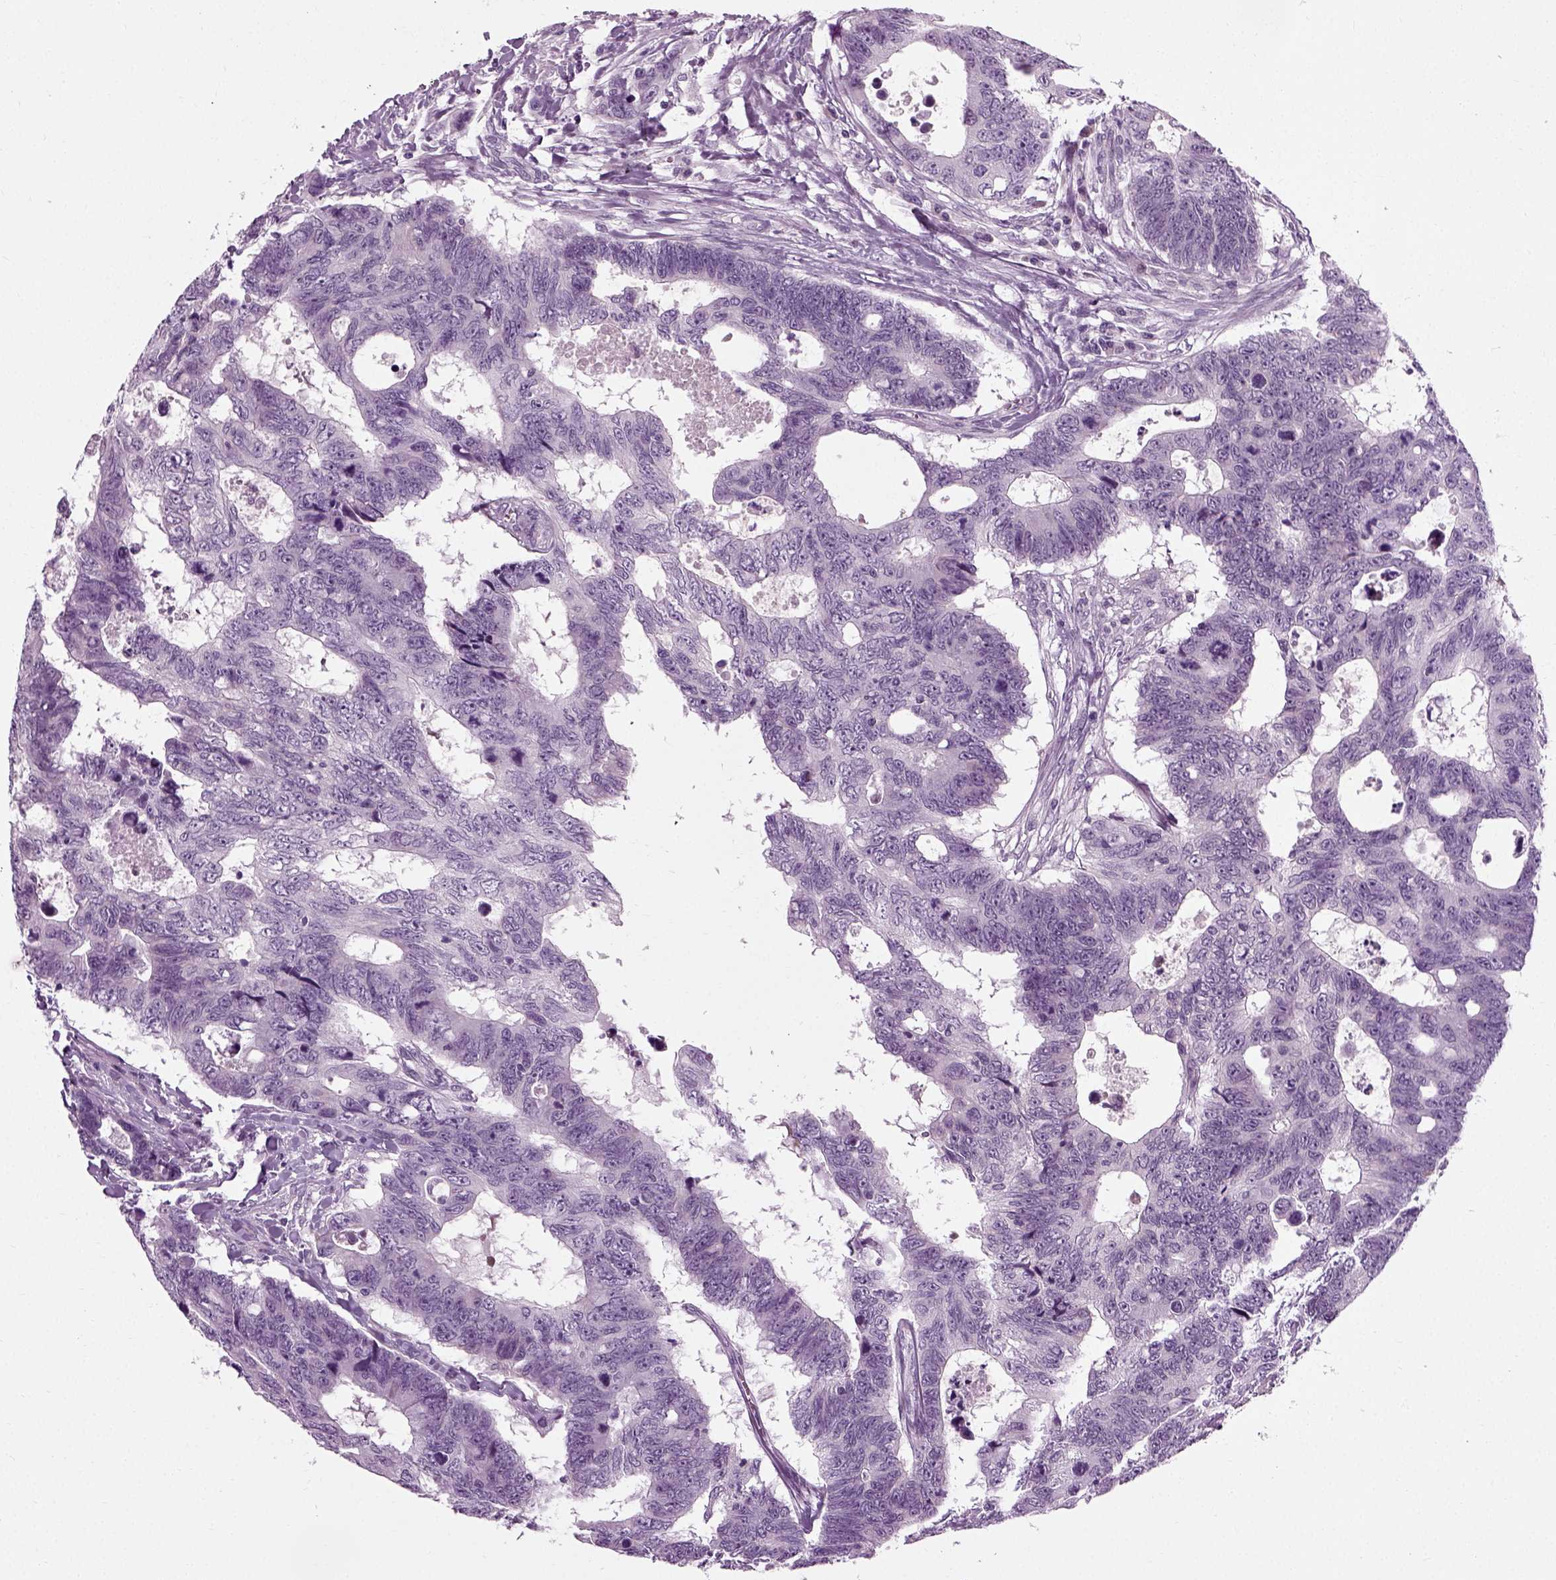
{"staining": {"intensity": "negative", "quantity": "none", "location": "none"}, "tissue": "colorectal cancer", "cell_type": "Tumor cells", "image_type": "cancer", "snomed": [{"axis": "morphology", "description": "Adenocarcinoma, NOS"}, {"axis": "topography", "description": "Colon"}], "caption": "This is an immunohistochemistry photomicrograph of human colorectal adenocarcinoma. There is no expression in tumor cells.", "gene": "SCG5", "patient": {"sex": "female", "age": 77}}